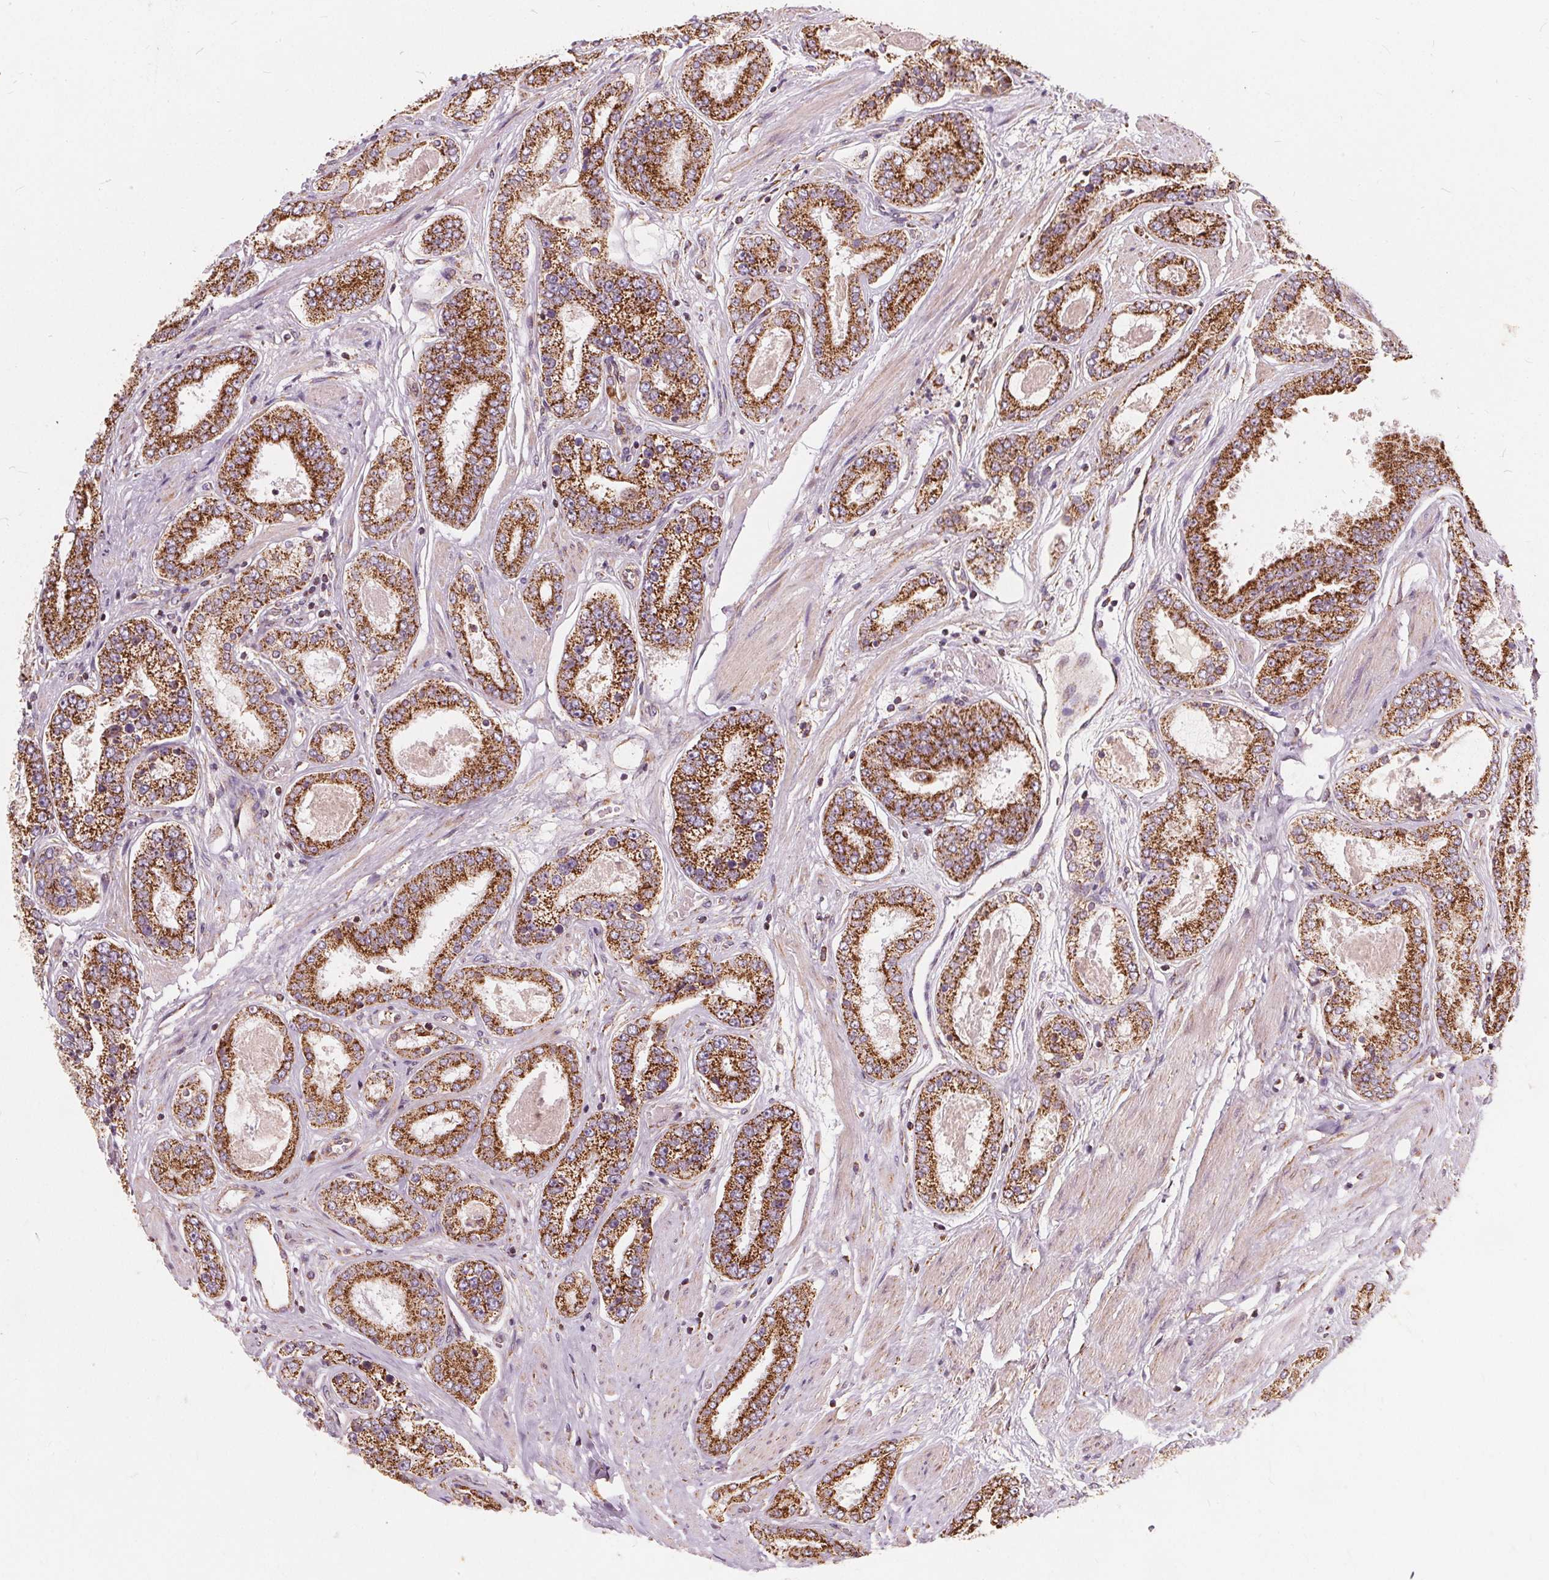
{"staining": {"intensity": "moderate", "quantity": ">75%", "location": "cytoplasmic/membranous"}, "tissue": "prostate cancer", "cell_type": "Tumor cells", "image_type": "cancer", "snomed": [{"axis": "morphology", "description": "Adenocarcinoma, High grade"}, {"axis": "topography", "description": "Prostate"}], "caption": "Immunohistochemical staining of human prostate cancer (adenocarcinoma (high-grade)) displays medium levels of moderate cytoplasmic/membranous positivity in approximately >75% of tumor cells.", "gene": "PLSCR3", "patient": {"sex": "male", "age": 63}}